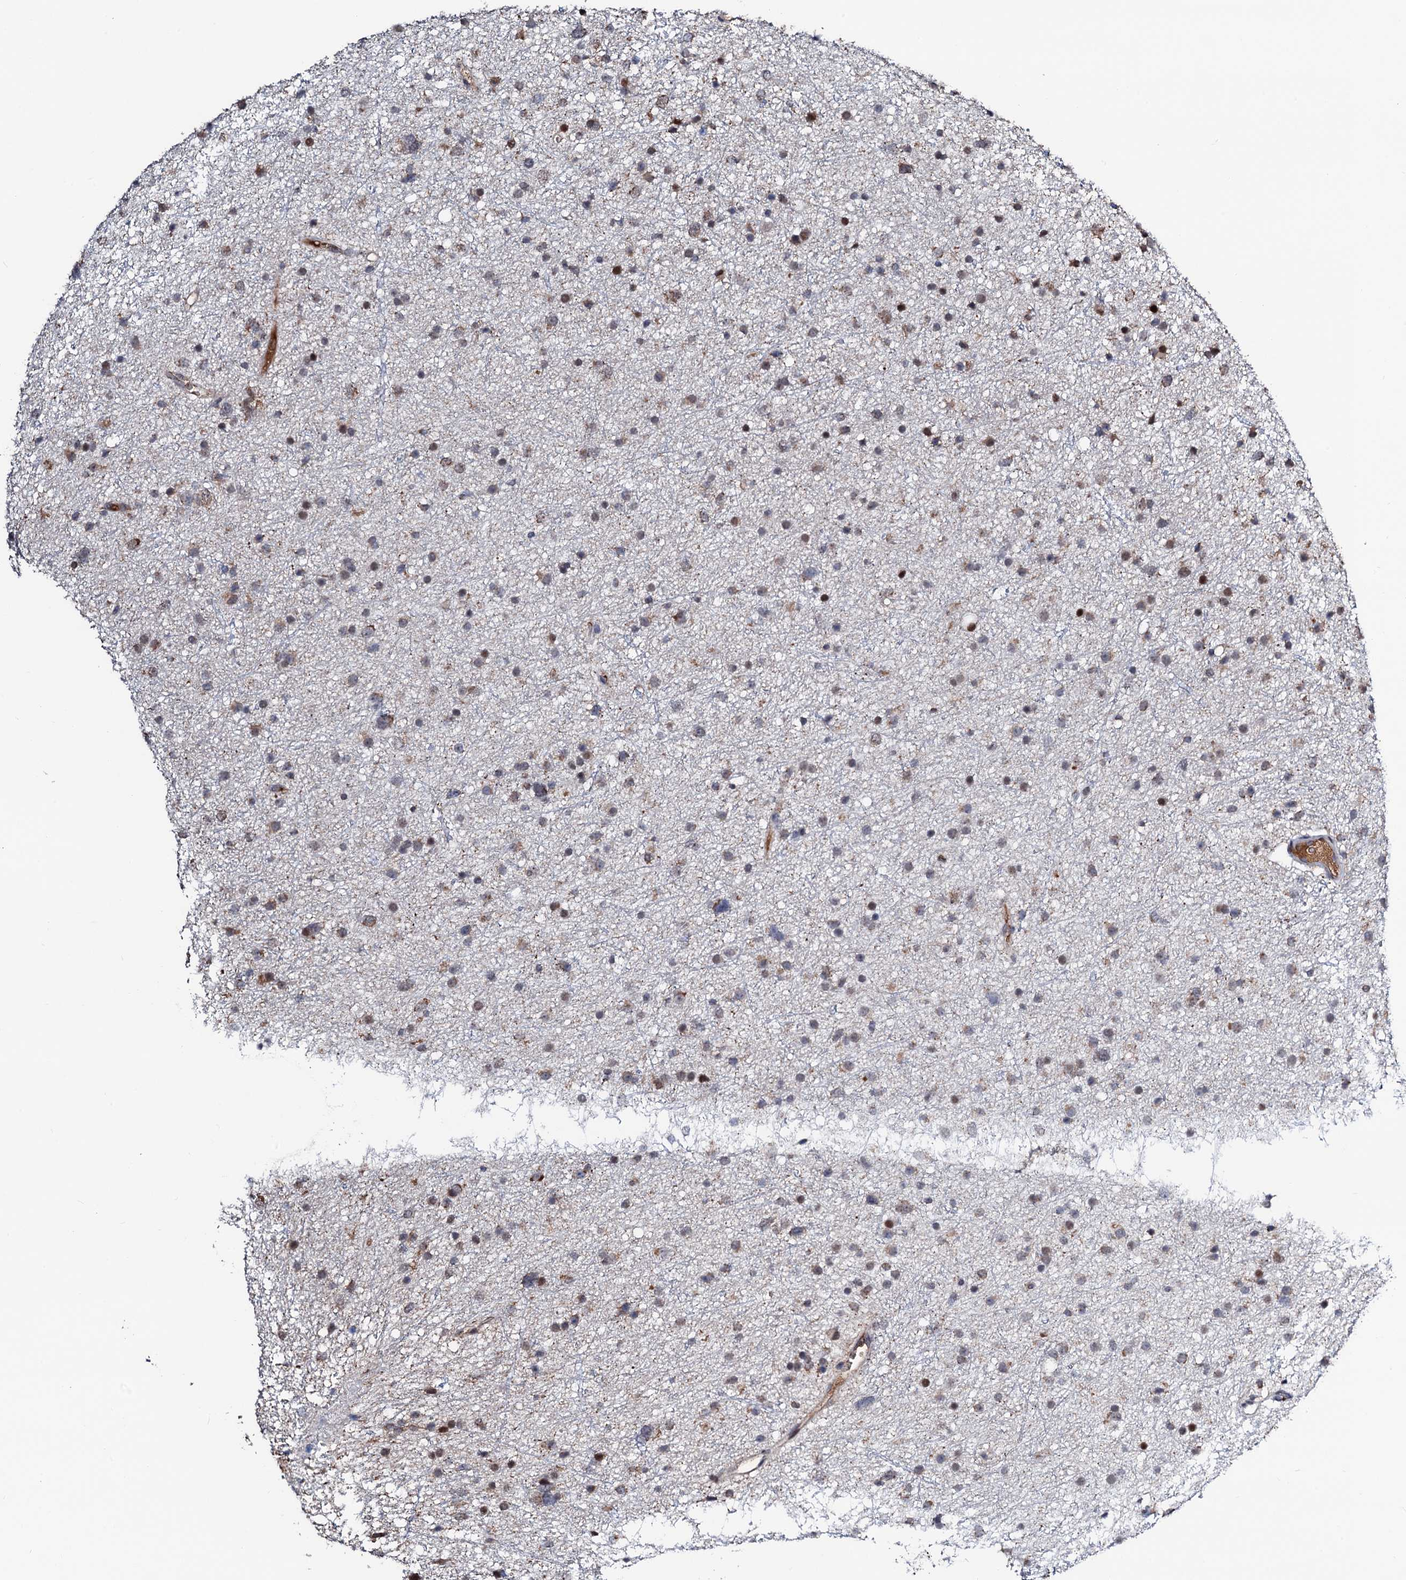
{"staining": {"intensity": "moderate", "quantity": "<25%", "location": "cytoplasmic/membranous,nuclear"}, "tissue": "glioma", "cell_type": "Tumor cells", "image_type": "cancer", "snomed": [{"axis": "morphology", "description": "Glioma, malignant, Low grade"}, {"axis": "topography", "description": "Cerebral cortex"}], "caption": "High-magnification brightfield microscopy of low-grade glioma (malignant) stained with DAB (3,3'-diaminobenzidine) (brown) and counterstained with hematoxylin (blue). tumor cells exhibit moderate cytoplasmic/membranous and nuclear expression is seen in about<25% of cells.", "gene": "KIF18A", "patient": {"sex": "female", "age": 39}}